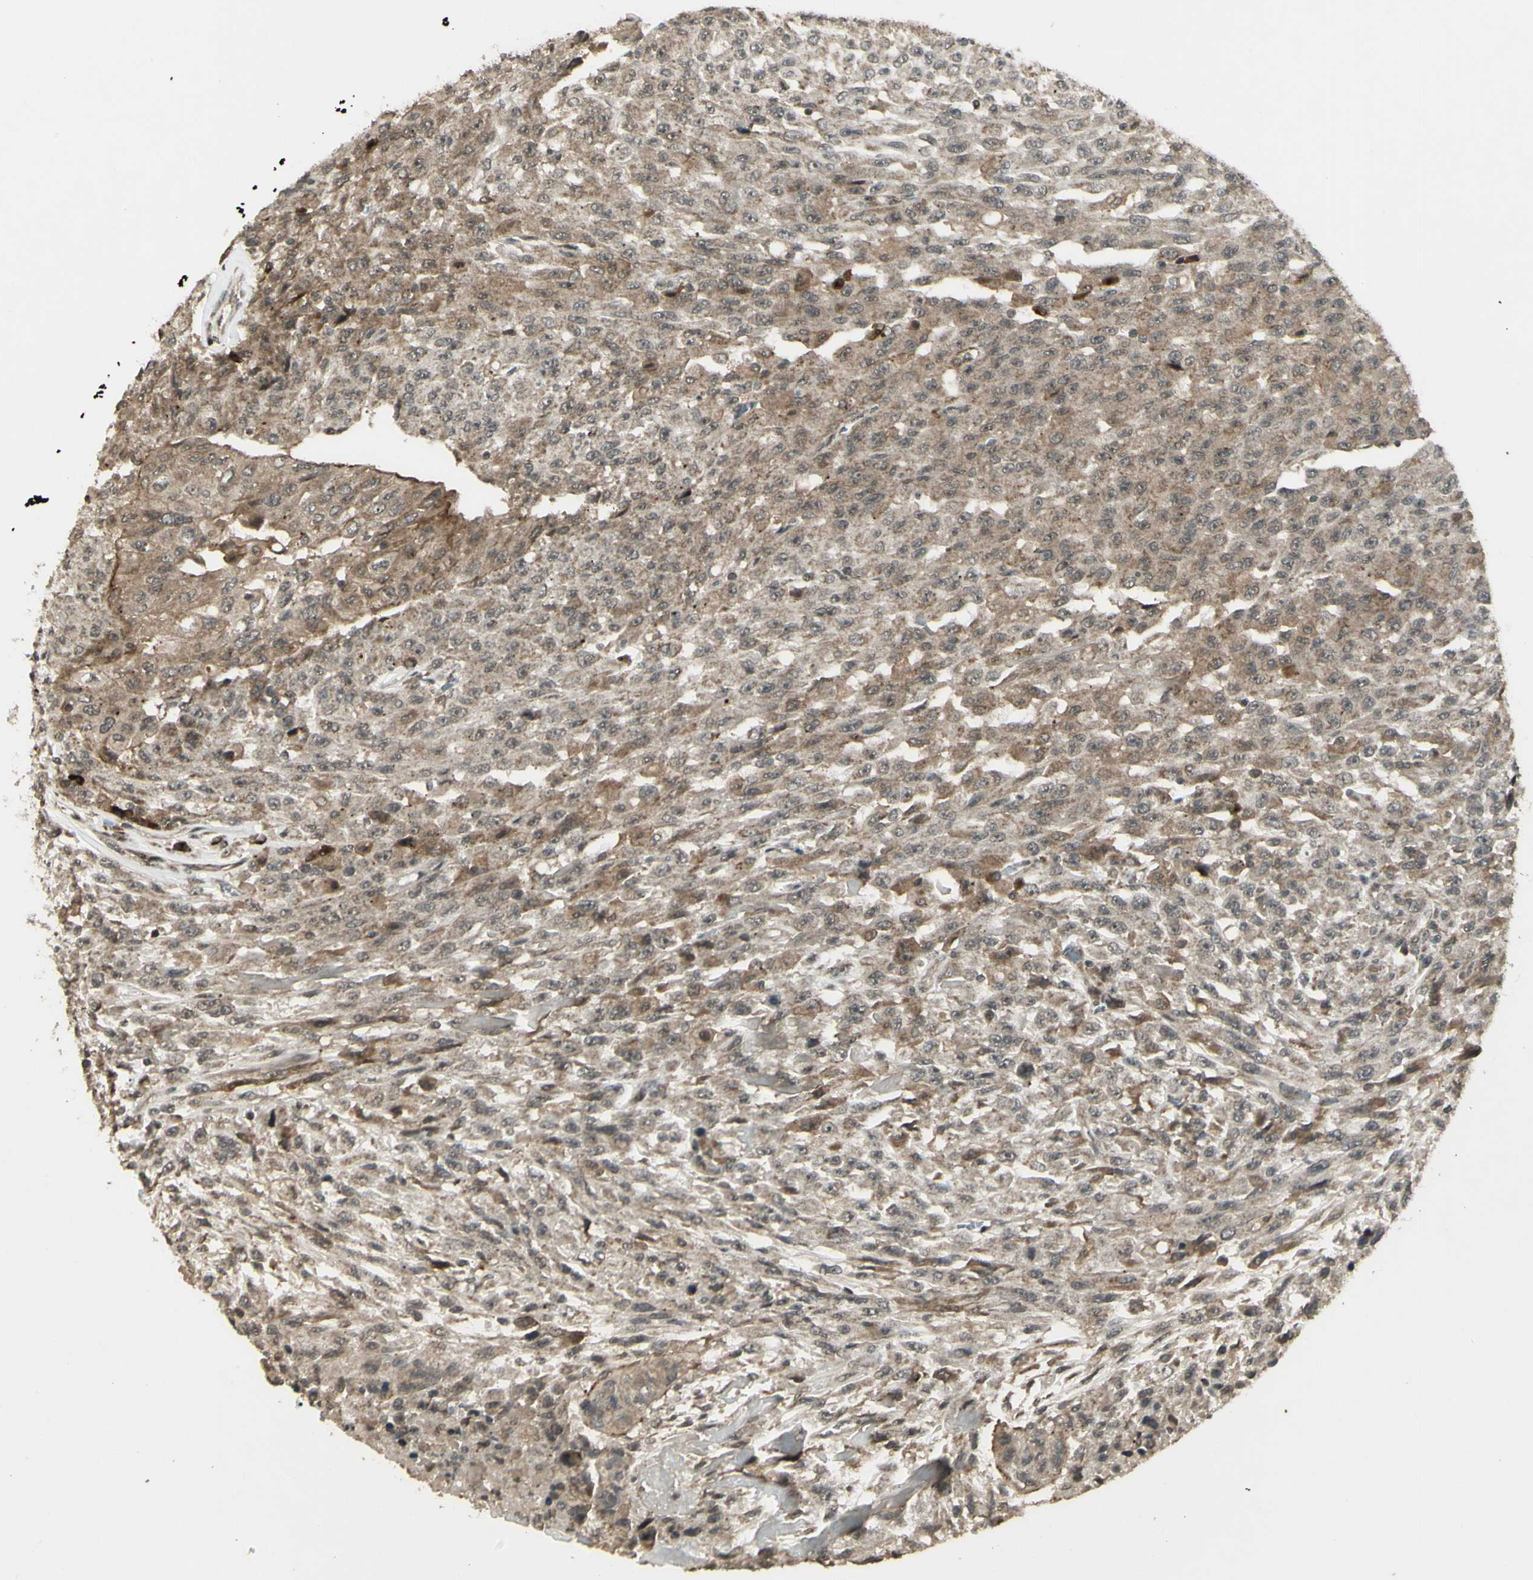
{"staining": {"intensity": "moderate", "quantity": "25%-75%", "location": "cytoplasmic/membranous"}, "tissue": "urothelial cancer", "cell_type": "Tumor cells", "image_type": "cancer", "snomed": [{"axis": "morphology", "description": "Urothelial carcinoma, High grade"}, {"axis": "topography", "description": "Urinary bladder"}], "caption": "Urothelial cancer stained with a brown dye reveals moderate cytoplasmic/membranous positive expression in about 25%-75% of tumor cells.", "gene": "BLNK", "patient": {"sex": "male", "age": 66}}